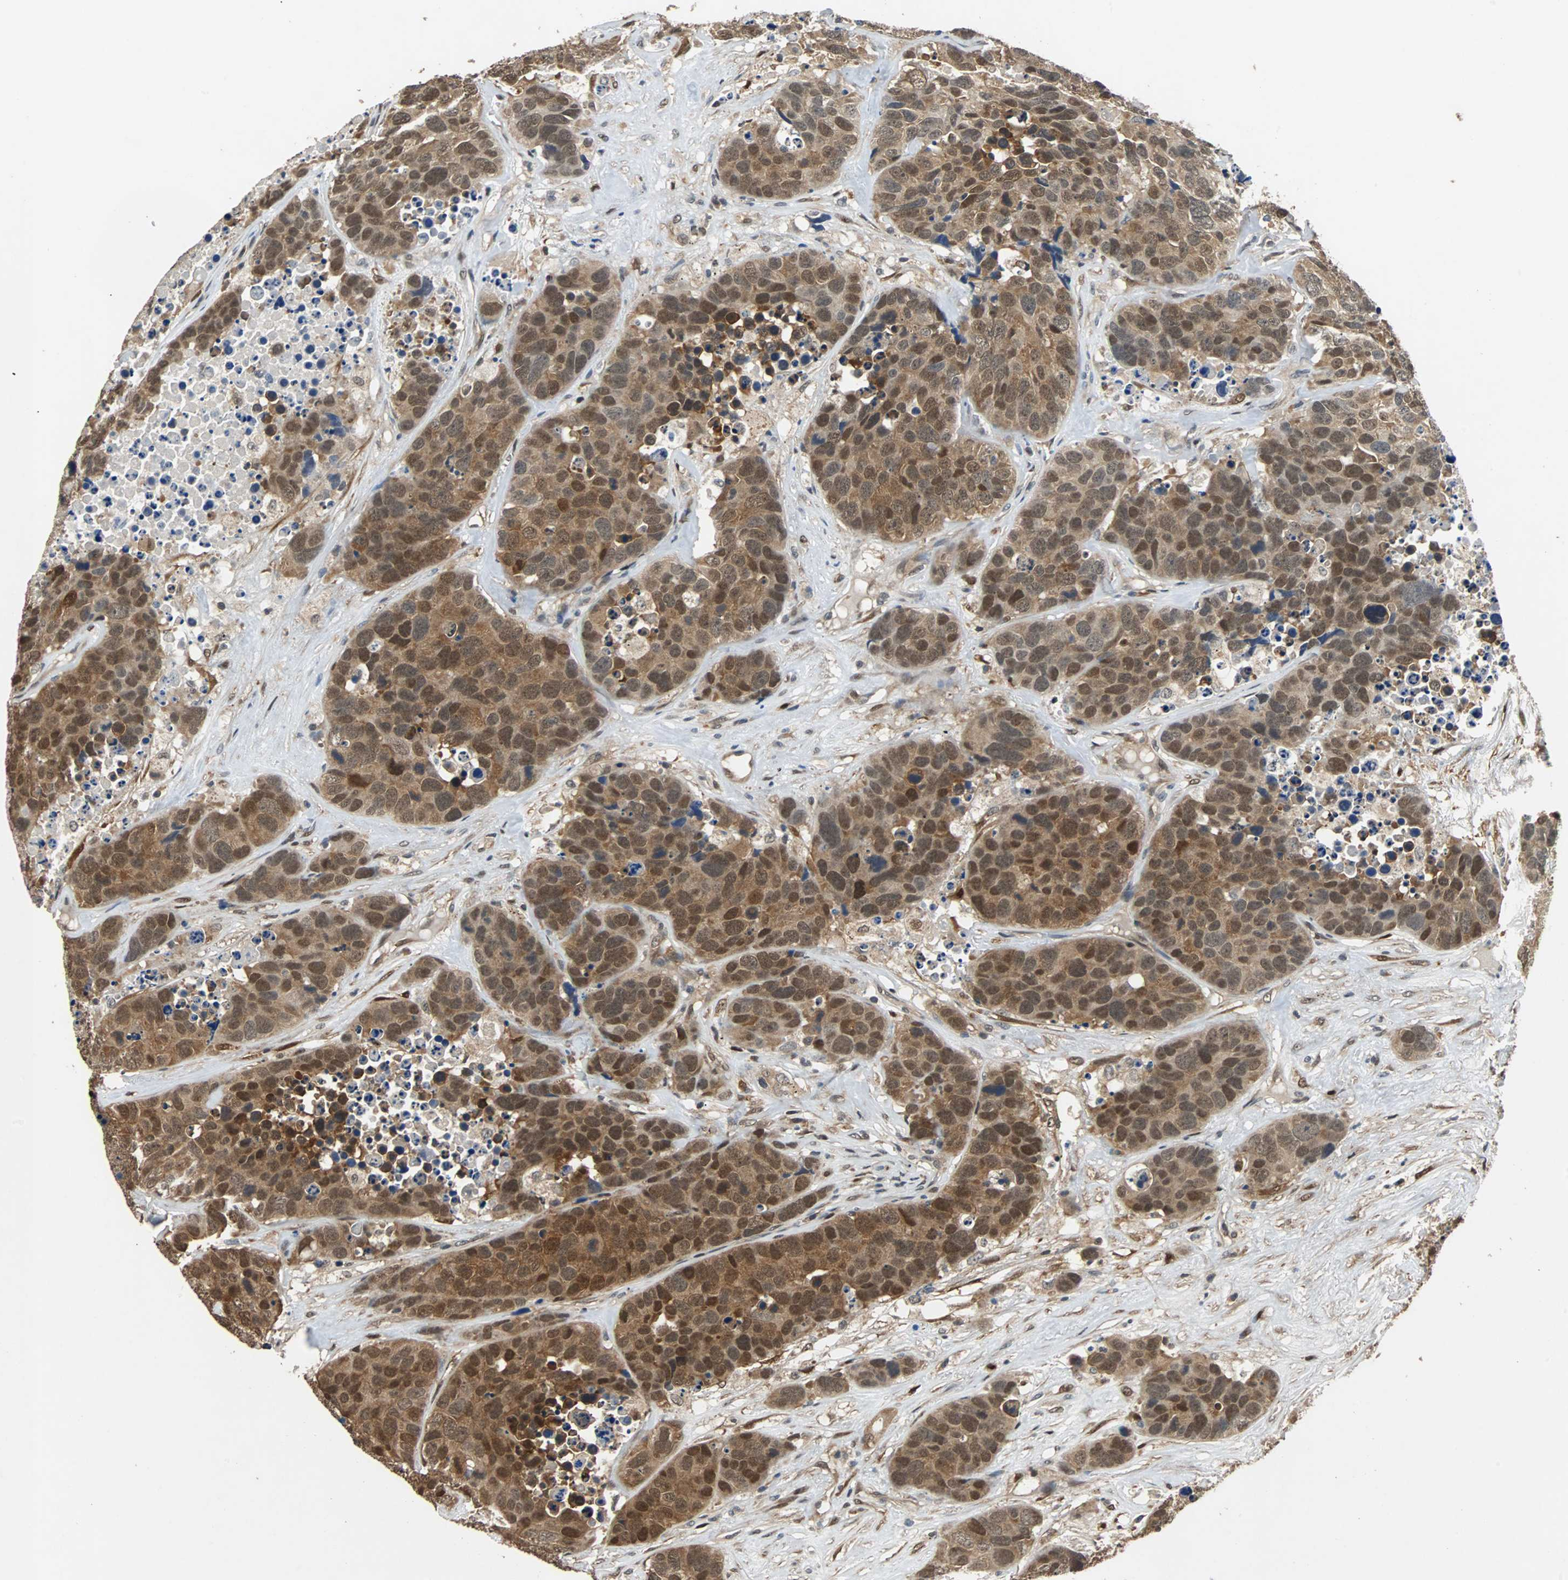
{"staining": {"intensity": "strong", "quantity": ">75%", "location": "cytoplasmic/membranous,nuclear"}, "tissue": "carcinoid", "cell_type": "Tumor cells", "image_type": "cancer", "snomed": [{"axis": "morphology", "description": "Carcinoid, malignant, NOS"}, {"axis": "topography", "description": "Lung"}], "caption": "Brown immunohistochemical staining in human carcinoid (malignant) demonstrates strong cytoplasmic/membranous and nuclear positivity in about >75% of tumor cells.", "gene": "PRDX6", "patient": {"sex": "male", "age": 60}}